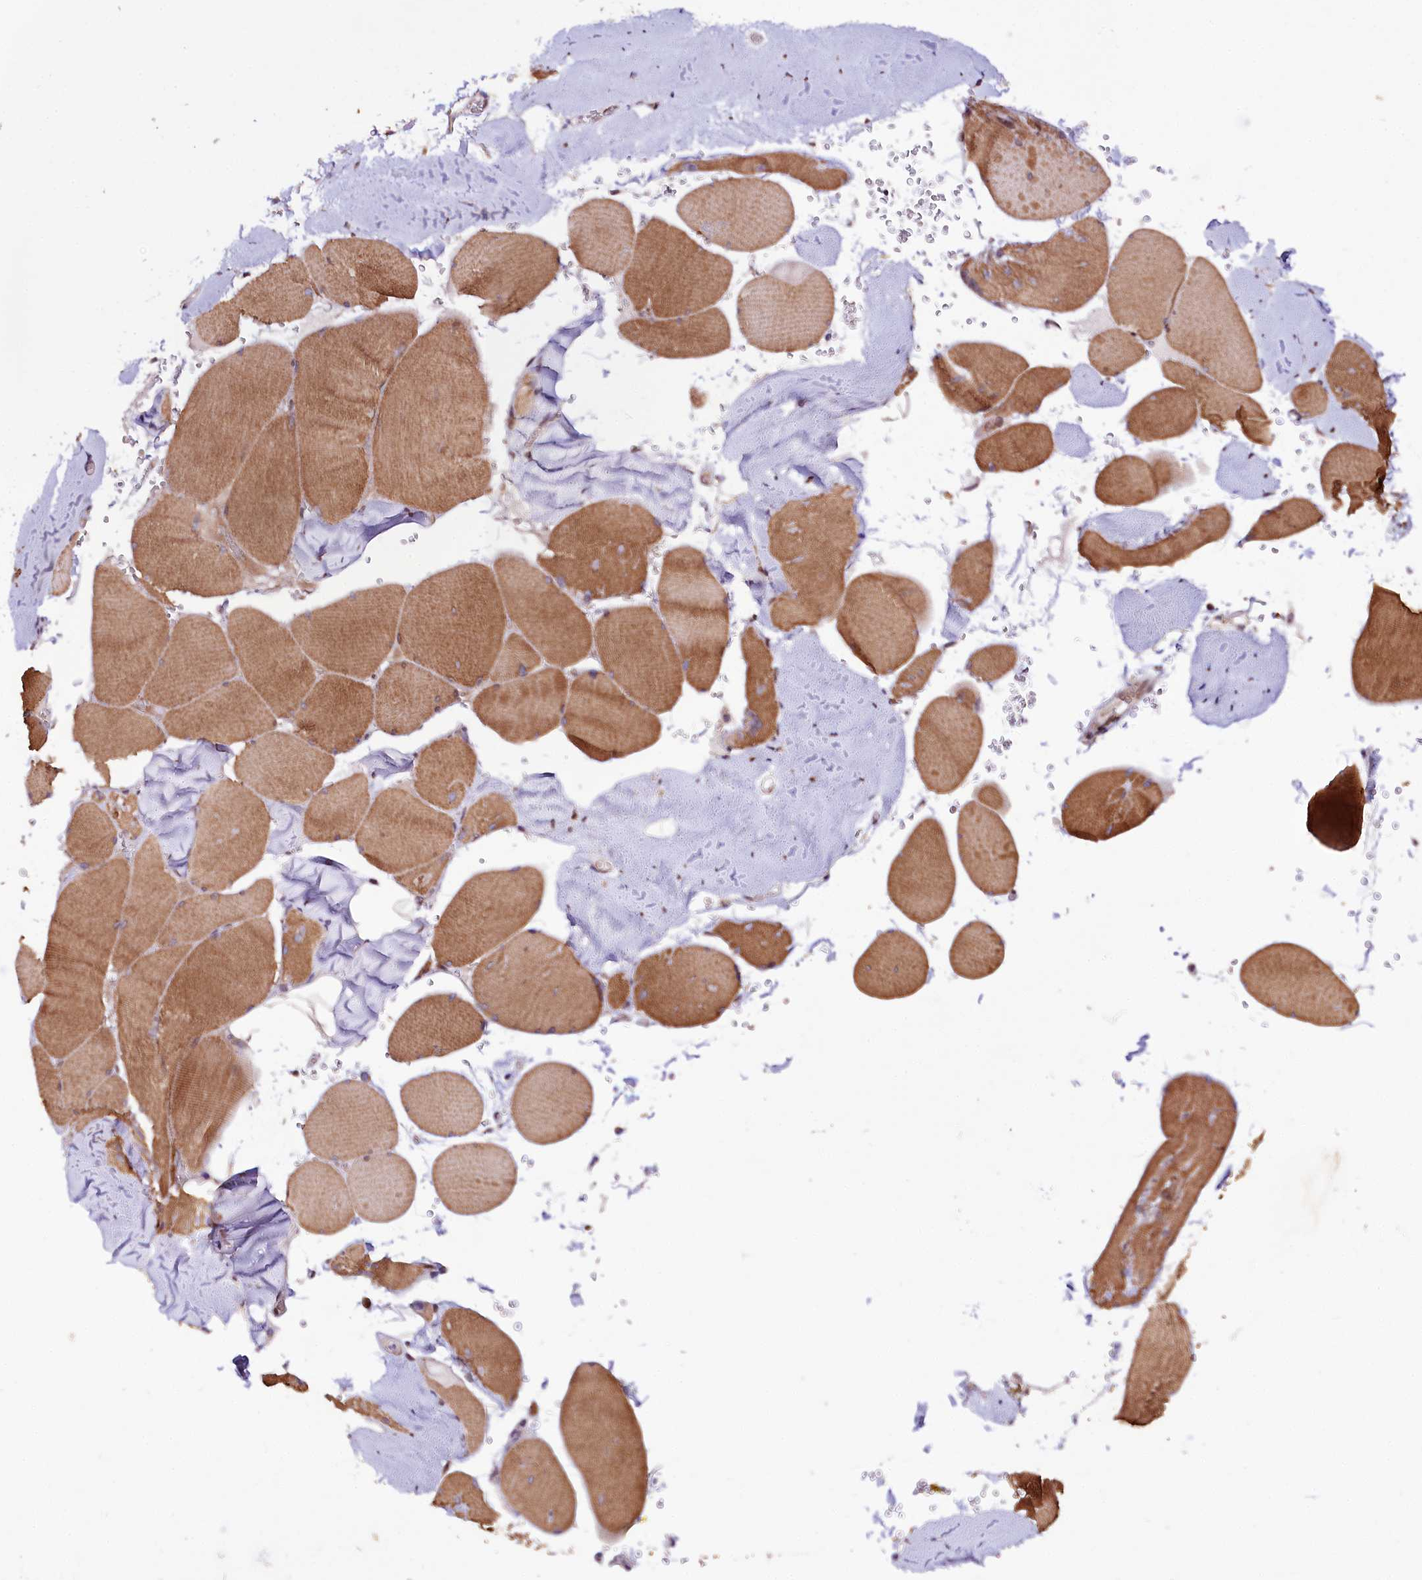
{"staining": {"intensity": "moderate", "quantity": ">75%", "location": "cytoplasmic/membranous"}, "tissue": "skeletal muscle", "cell_type": "Myocytes", "image_type": "normal", "snomed": [{"axis": "morphology", "description": "Normal tissue, NOS"}, {"axis": "topography", "description": "Skeletal muscle"}, {"axis": "topography", "description": "Head-Neck"}], "caption": "Brown immunohistochemical staining in unremarkable human skeletal muscle reveals moderate cytoplasmic/membranous positivity in about >75% of myocytes. The protein of interest is stained brown, and the nuclei are stained in blue (DAB (3,3'-diaminobenzidine) IHC with brightfield microscopy, high magnification).", "gene": "ZNF226", "patient": {"sex": "male", "age": 66}}